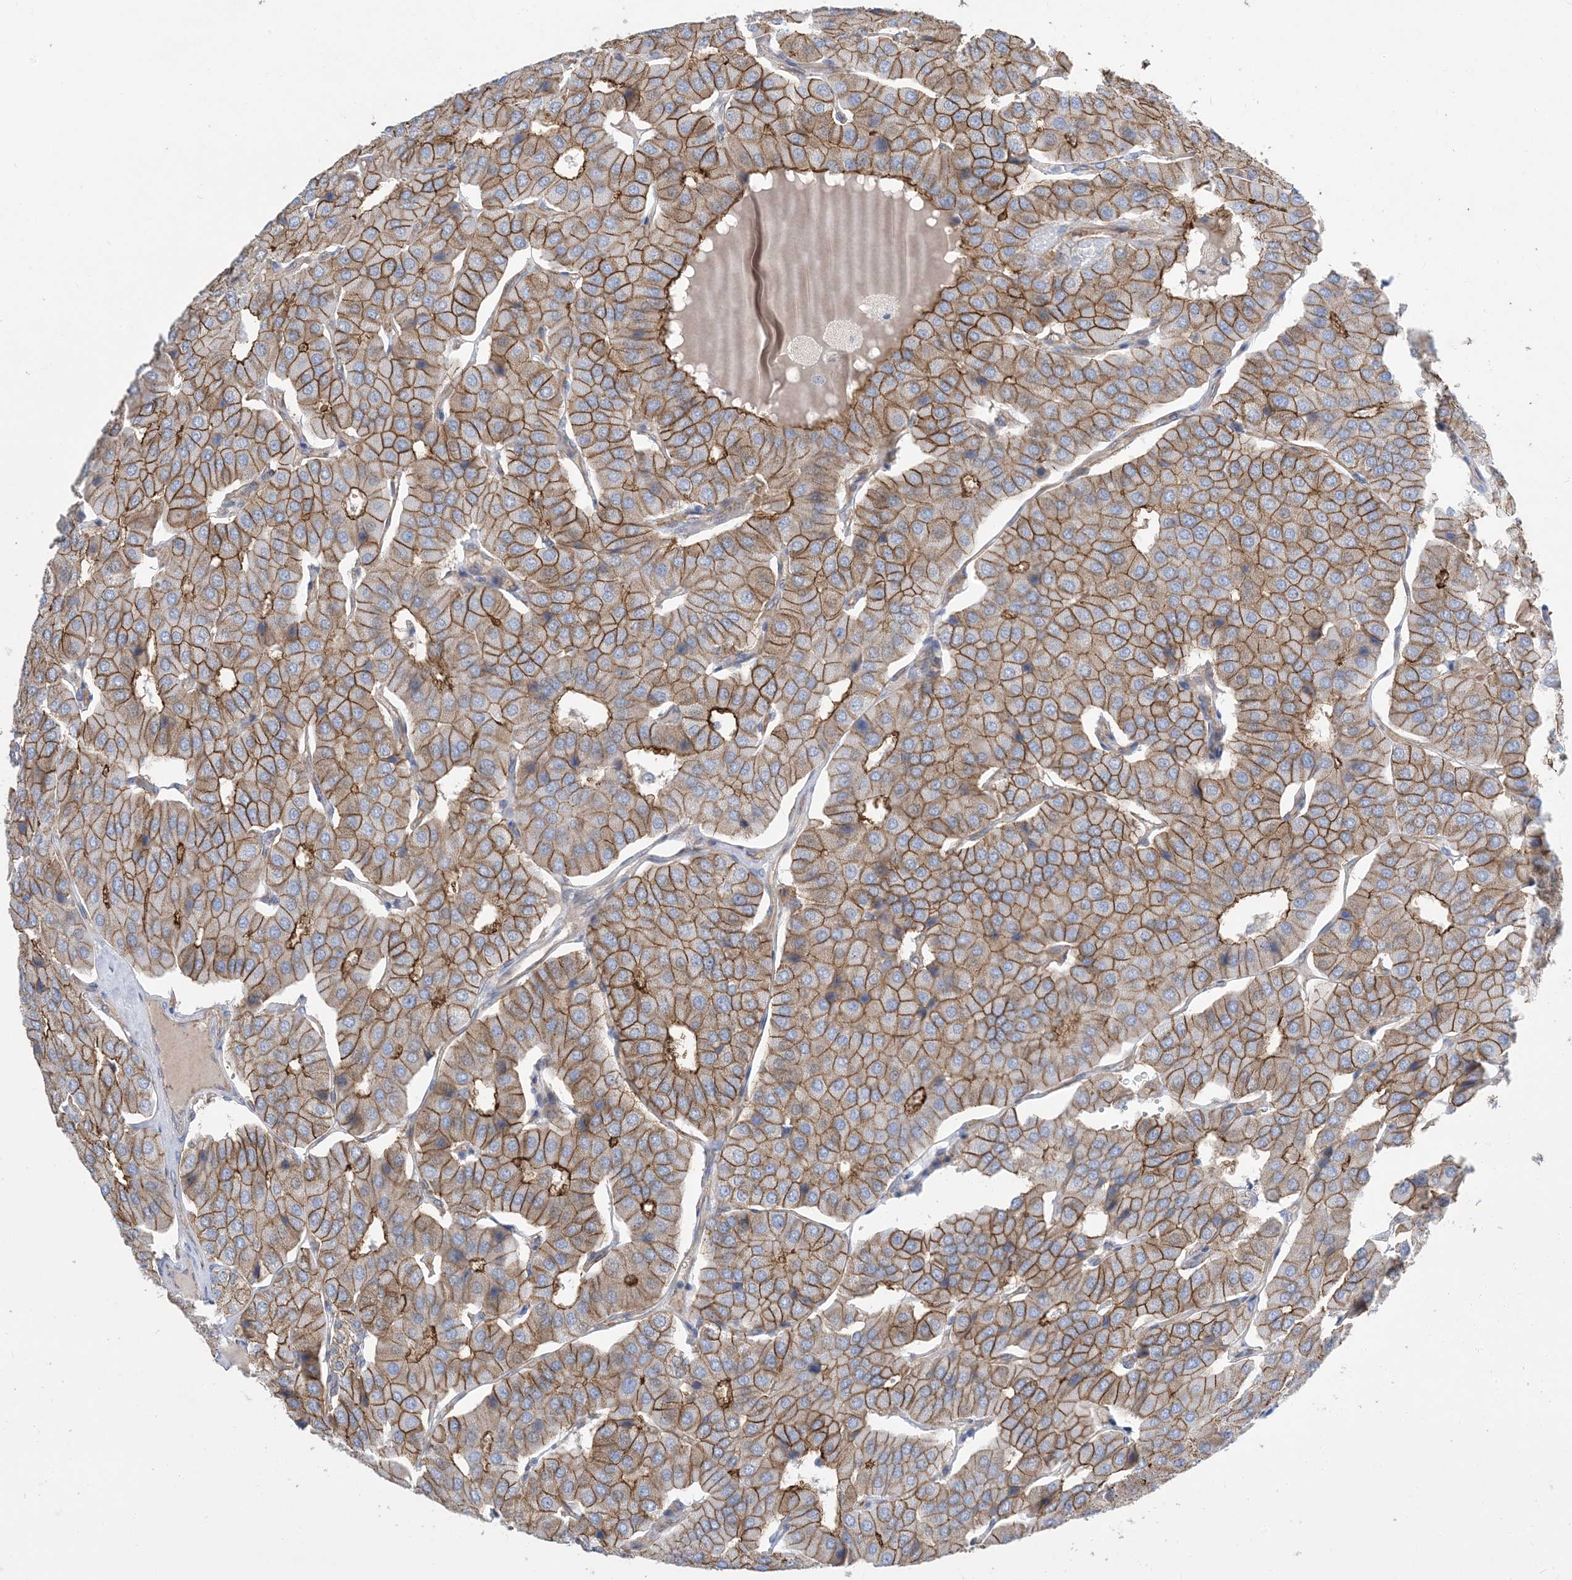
{"staining": {"intensity": "strong", "quantity": ">75%", "location": "cytoplasmic/membranous"}, "tissue": "parathyroid gland", "cell_type": "Glandular cells", "image_type": "normal", "snomed": [{"axis": "morphology", "description": "Normal tissue, NOS"}, {"axis": "morphology", "description": "Adenoma, NOS"}, {"axis": "topography", "description": "Parathyroid gland"}], "caption": "Human parathyroid gland stained for a protein (brown) exhibits strong cytoplasmic/membranous positive positivity in approximately >75% of glandular cells.", "gene": "AOC1", "patient": {"sex": "female", "age": 86}}